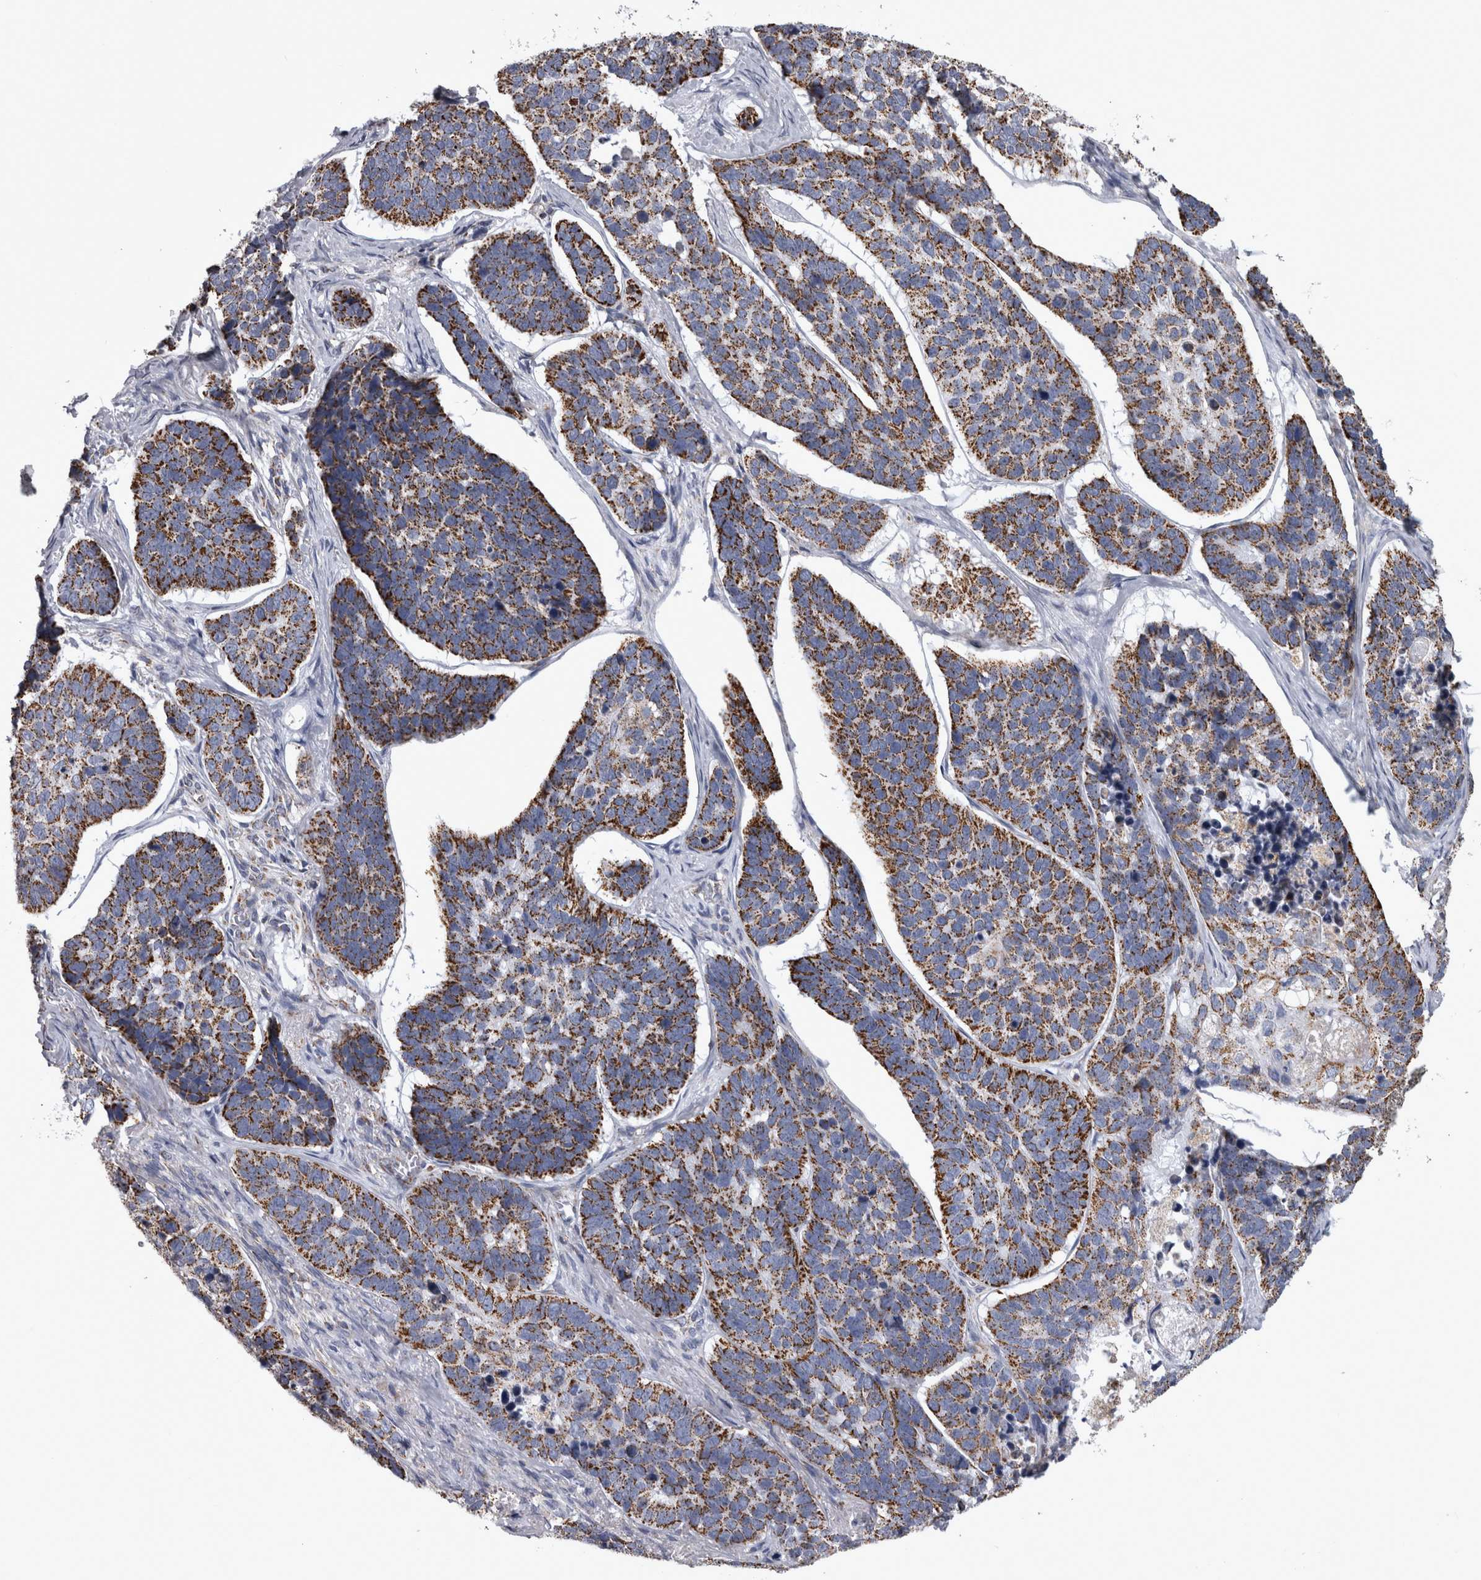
{"staining": {"intensity": "moderate", "quantity": ">75%", "location": "cytoplasmic/membranous"}, "tissue": "skin cancer", "cell_type": "Tumor cells", "image_type": "cancer", "snomed": [{"axis": "morphology", "description": "Basal cell carcinoma"}, {"axis": "topography", "description": "Skin"}], "caption": "An immunohistochemistry photomicrograph of tumor tissue is shown. Protein staining in brown shows moderate cytoplasmic/membranous positivity in basal cell carcinoma (skin) within tumor cells.", "gene": "MDH2", "patient": {"sex": "male", "age": 62}}